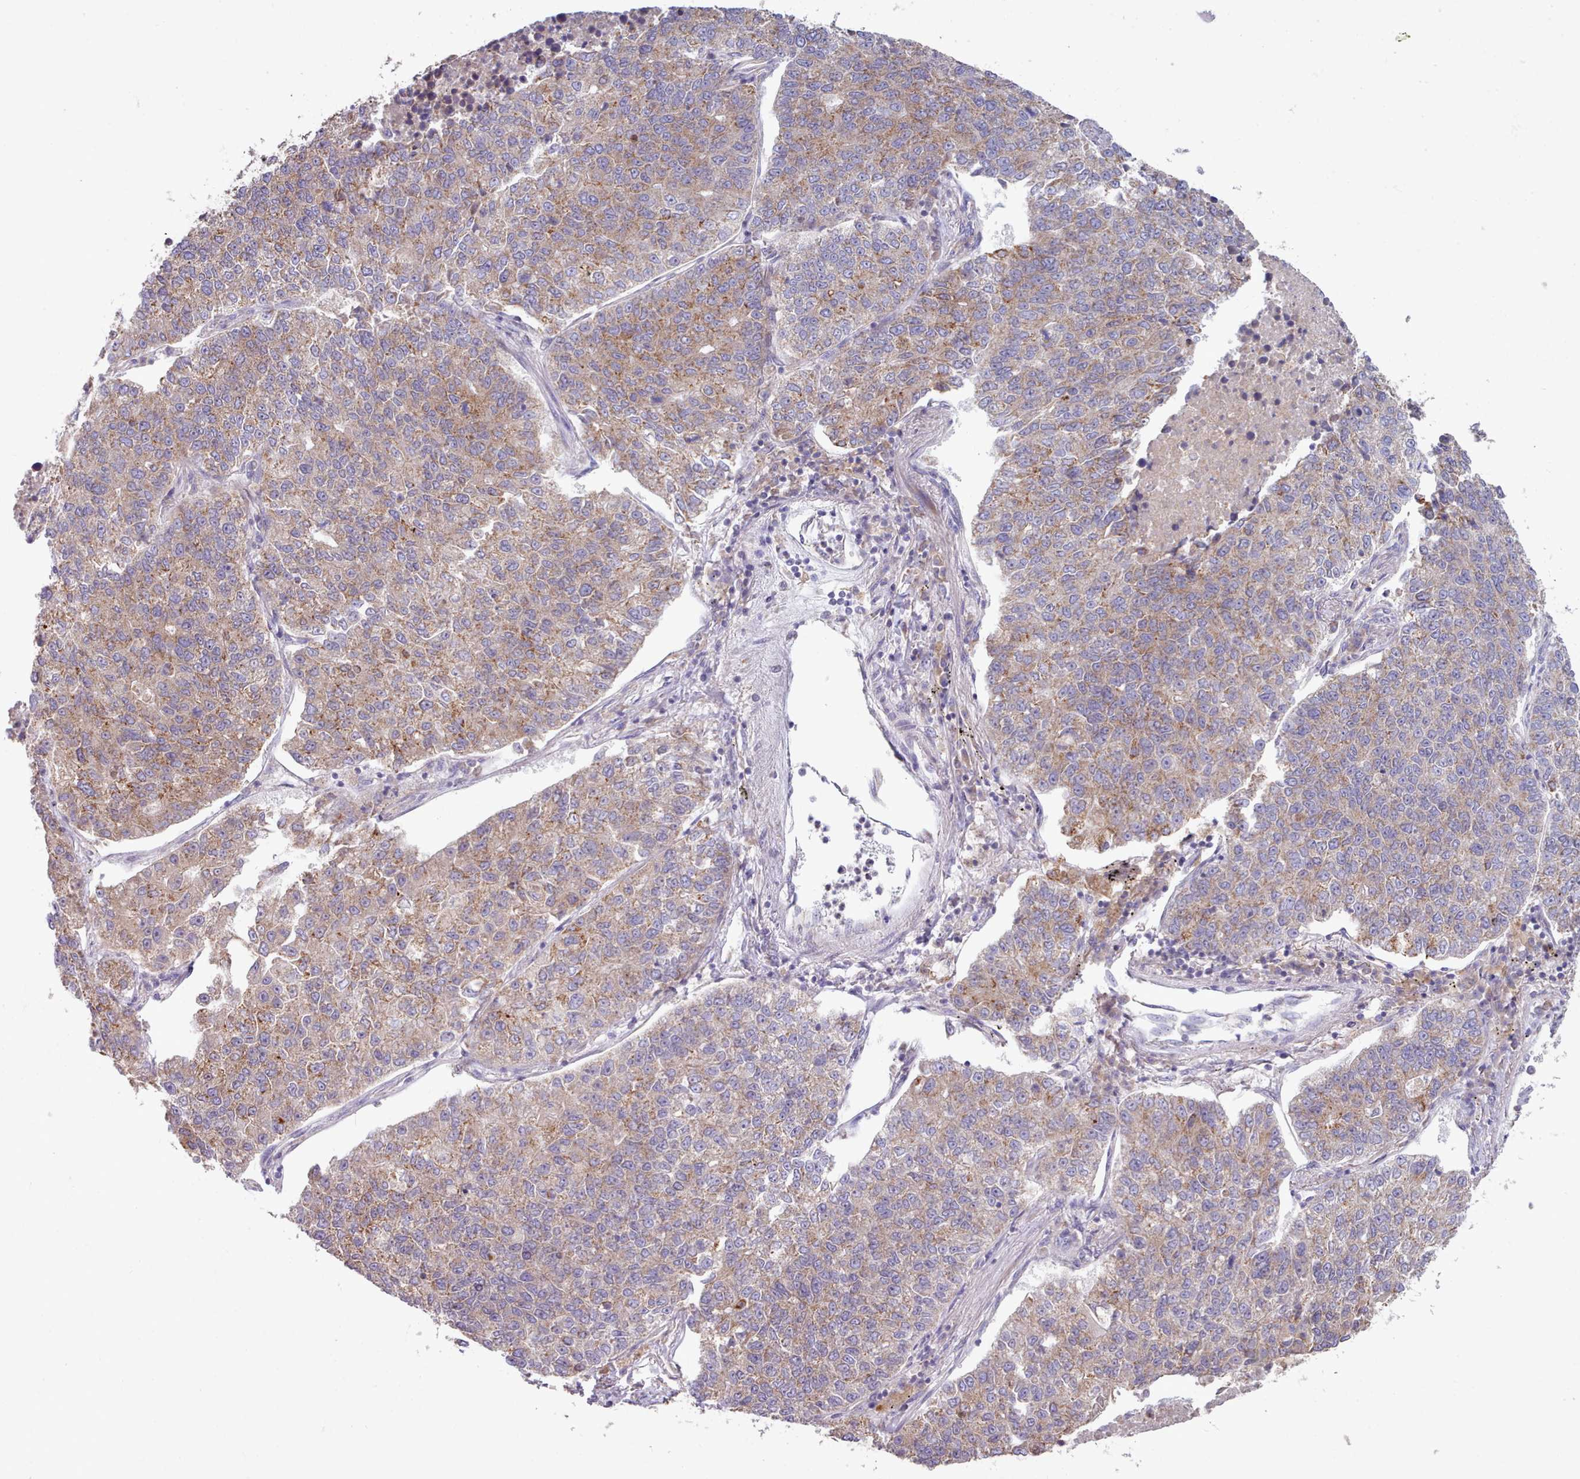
{"staining": {"intensity": "moderate", "quantity": "25%-75%", "location": "cytoplasmic/membranous"}, "tissue": "lung cancer", "cell_type": "Tumor cells", "image_type": "cancer", "snomed": [{"axis": "morphology", "description": "Adenocarcinoma, NOS"}, {"axis": "topography", "description": "Lung"}], "caption": "Immunohistochemical staining of lung cancer demonstrates medium levels of moderate cytoplasmic/membranous positivity in about 25%-75% of tumor cells. Nuclei are stained in blue.", "gene": "HSDL2", "patient": {"sex": "male", "age": 49}}